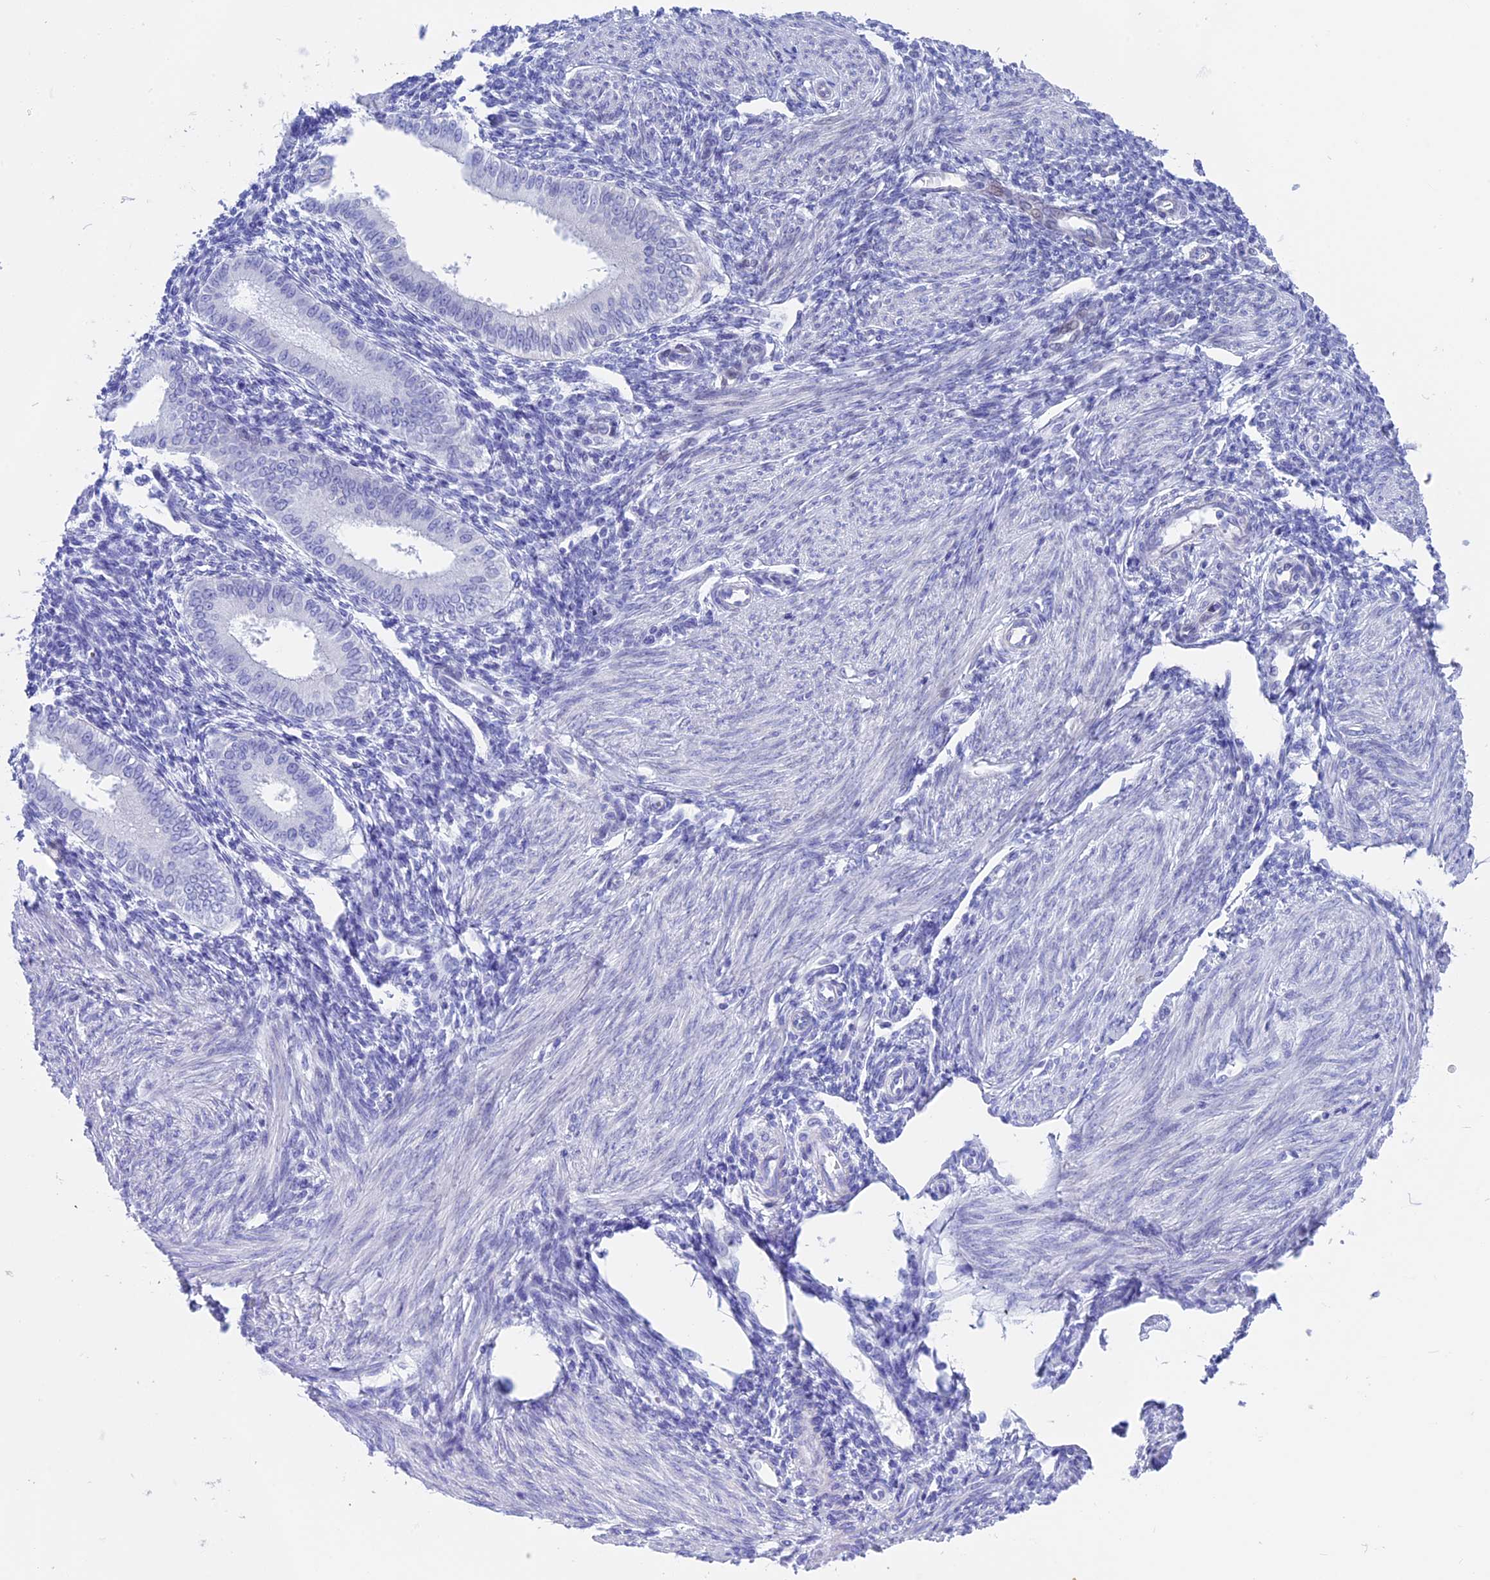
{"staining": {"intensity": "negative", "quantity": "none", "location": "none"}, "tissue": "endometrium", "cell_type": "Cells in endometrial stroma", "image_type": "normal", "snomed": [{"axis": "morphology", "description": "Normal tissue, NOS"}, {"axis": "topography", "description": "Uterus"}, {"axis": "topography", "description": "Endometrium"}], "caption": "Cells in endometrial stroma are negative for protein expression in benign human endometrium. The staining was performed using DAB (3,3'-diaminobenzidine) to visualize the protein expression in brown, while the nuclei were stained in blue with hematoxylin (Magnification: 20x).", "gene": "PTCHD4", "patient": {"sex": "female", "age": 48}}